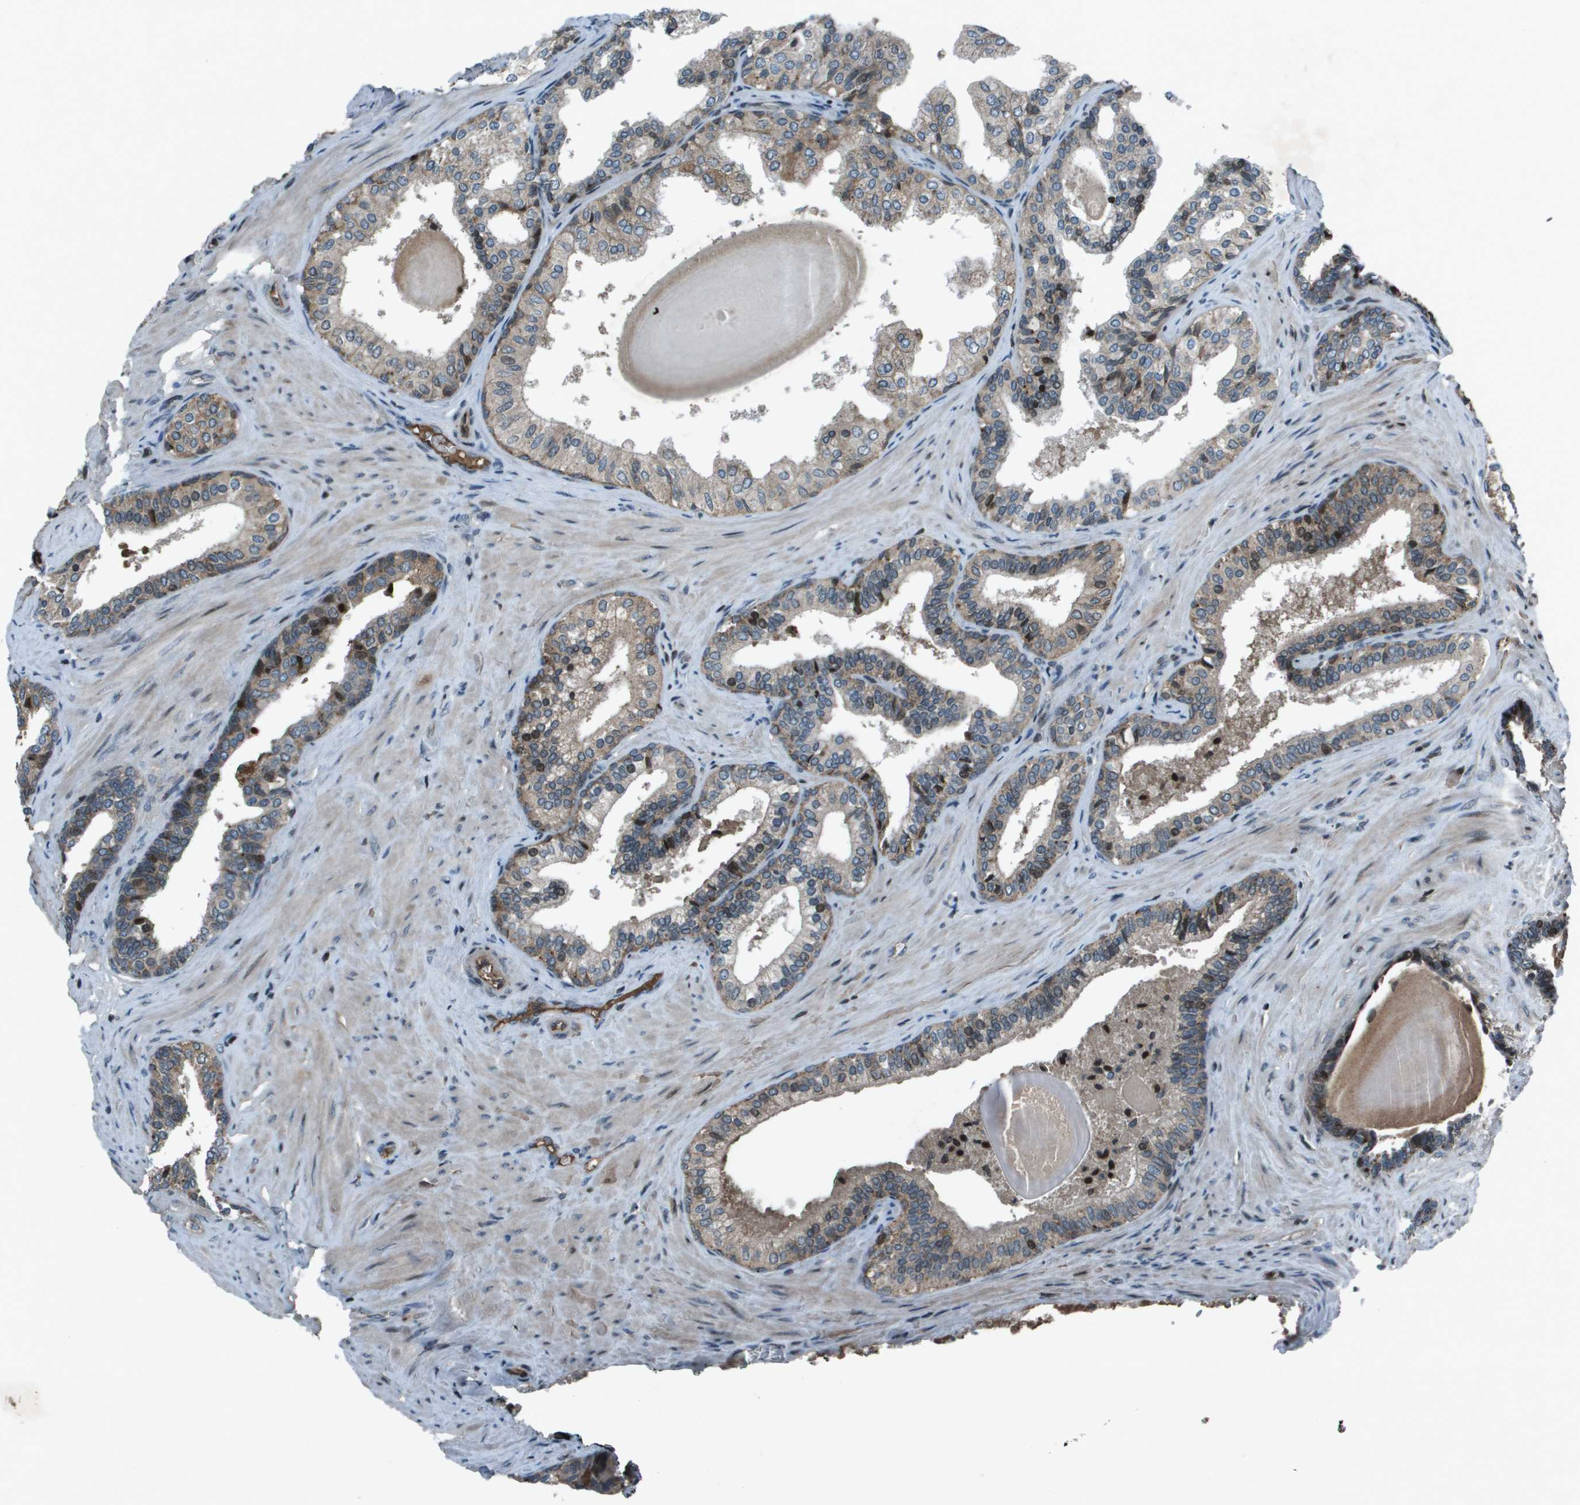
{"staining": {"intensity": "weak", "quantity": "<25%", "location": "cytoplasmic/membranous,nuclear"}, "tissue": "prostate cancer", "cell_type": "Tumor cells", "image_type": "cancer", "snomed": [{"axis": "morphology", "description": "Adenocarcinoma, Low grade"}, {"axis": "topography", "description": "Prostate"}], "caption": "DAB (3,3'-diaminobenzidine) immunohistochemical staining of human prostate cancer shows no significant positivity in tumor cells. (DAB immunohistochemistry (IHC), high magnification).", "gene": "CXCL12", "patient": {"sex": "male", "age": 60}}